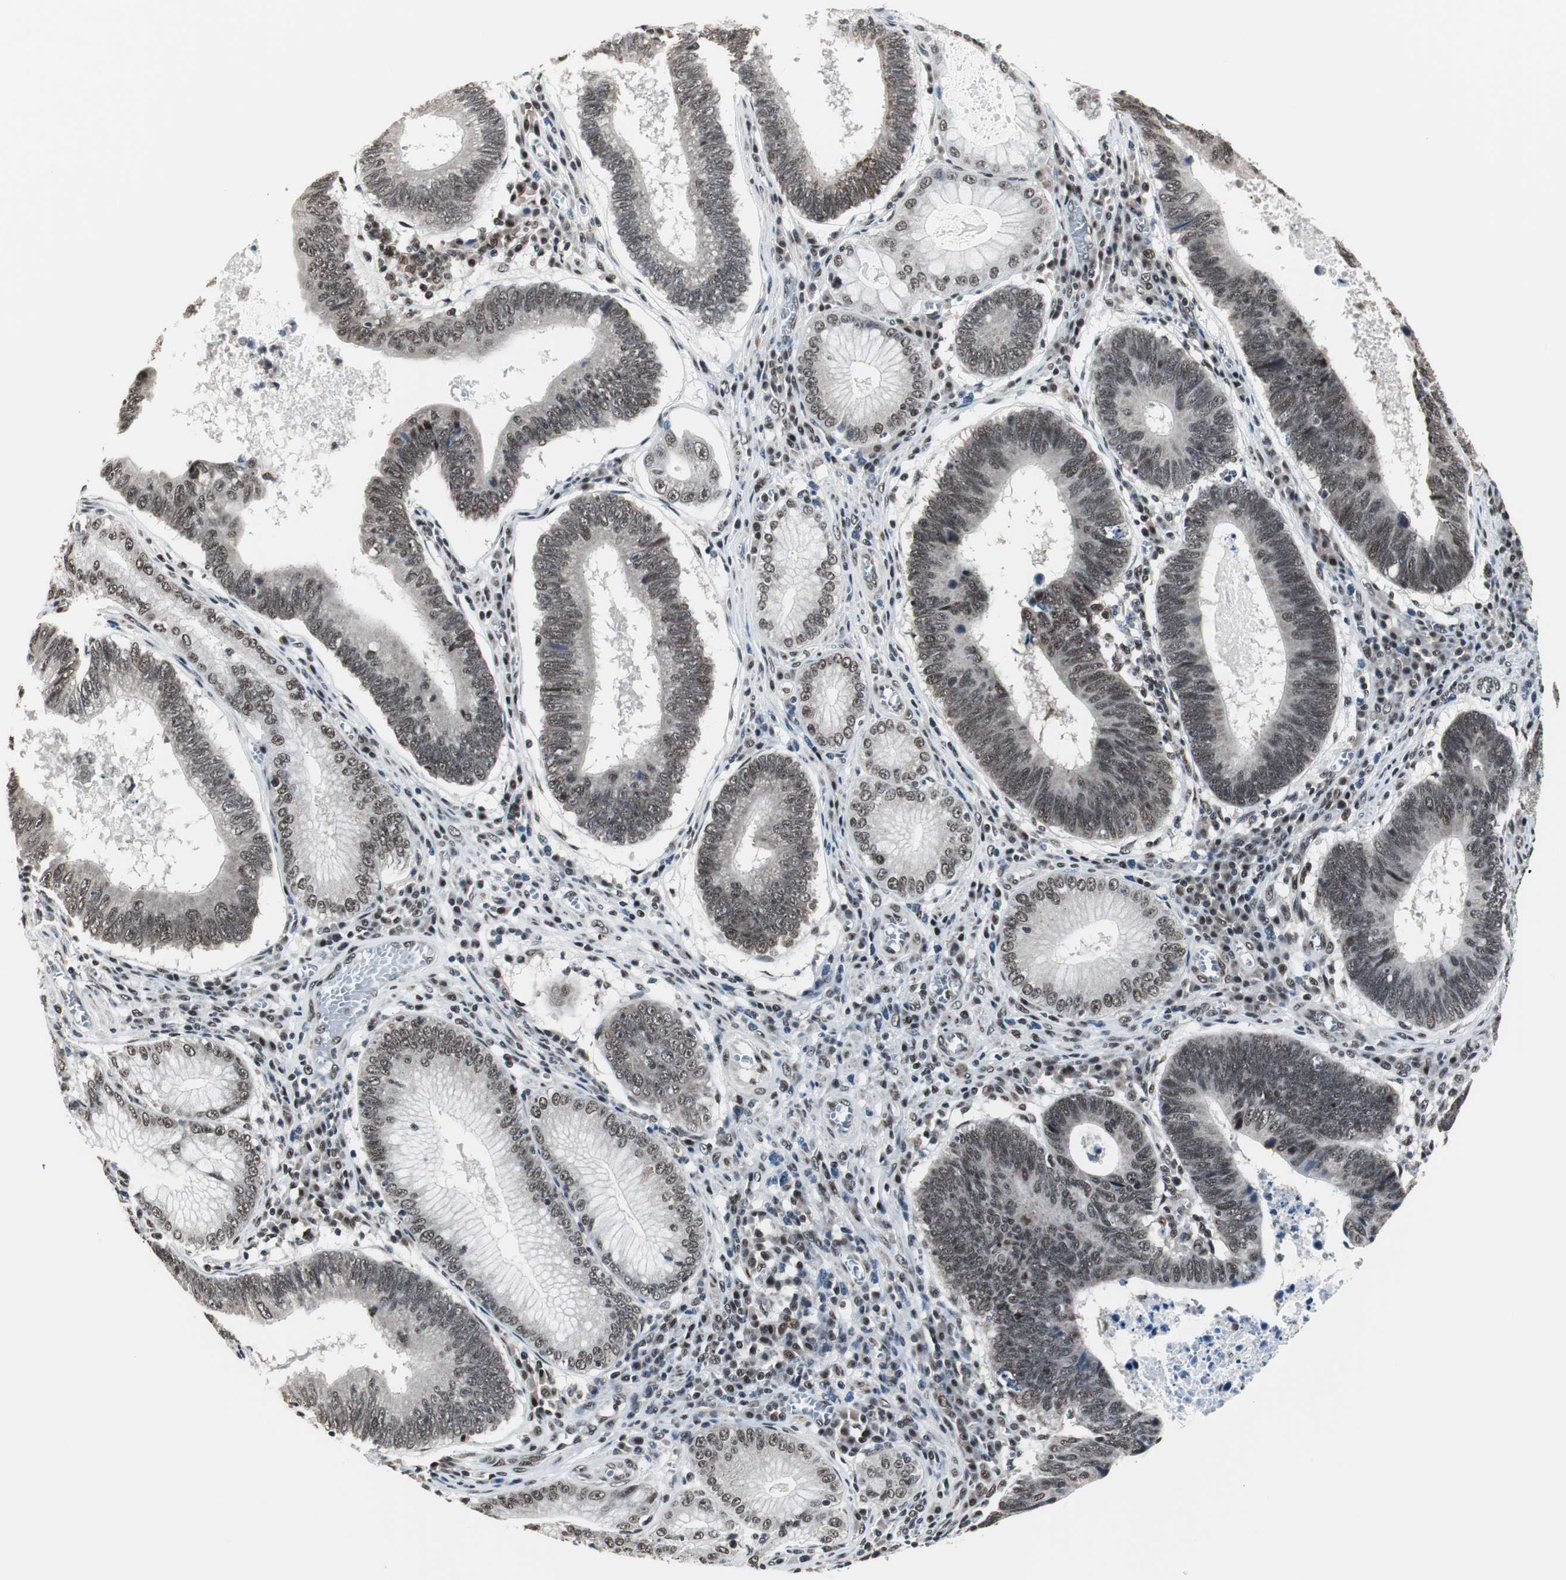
{"staining": {"intensity": "strong", "quantity": ">75%", "location": "nuclear"}, "tissue": "stomach cancer", "cell_type": "Tumor cells", "image_type": "cancer", "snomed": [{"axis": "morphology", "description": "Adenocarcinoma, NOS"}, {"axis": "topography", "description": "Stomach"}], "caption": "The histopathology image exhibits immunohistochemical staining of stomach cancer. There is strong nuclear expression is identified in approximately >75% of tumor cells.", "gene": "CDK9", "patient": {"sex": "male", "age": 59}}